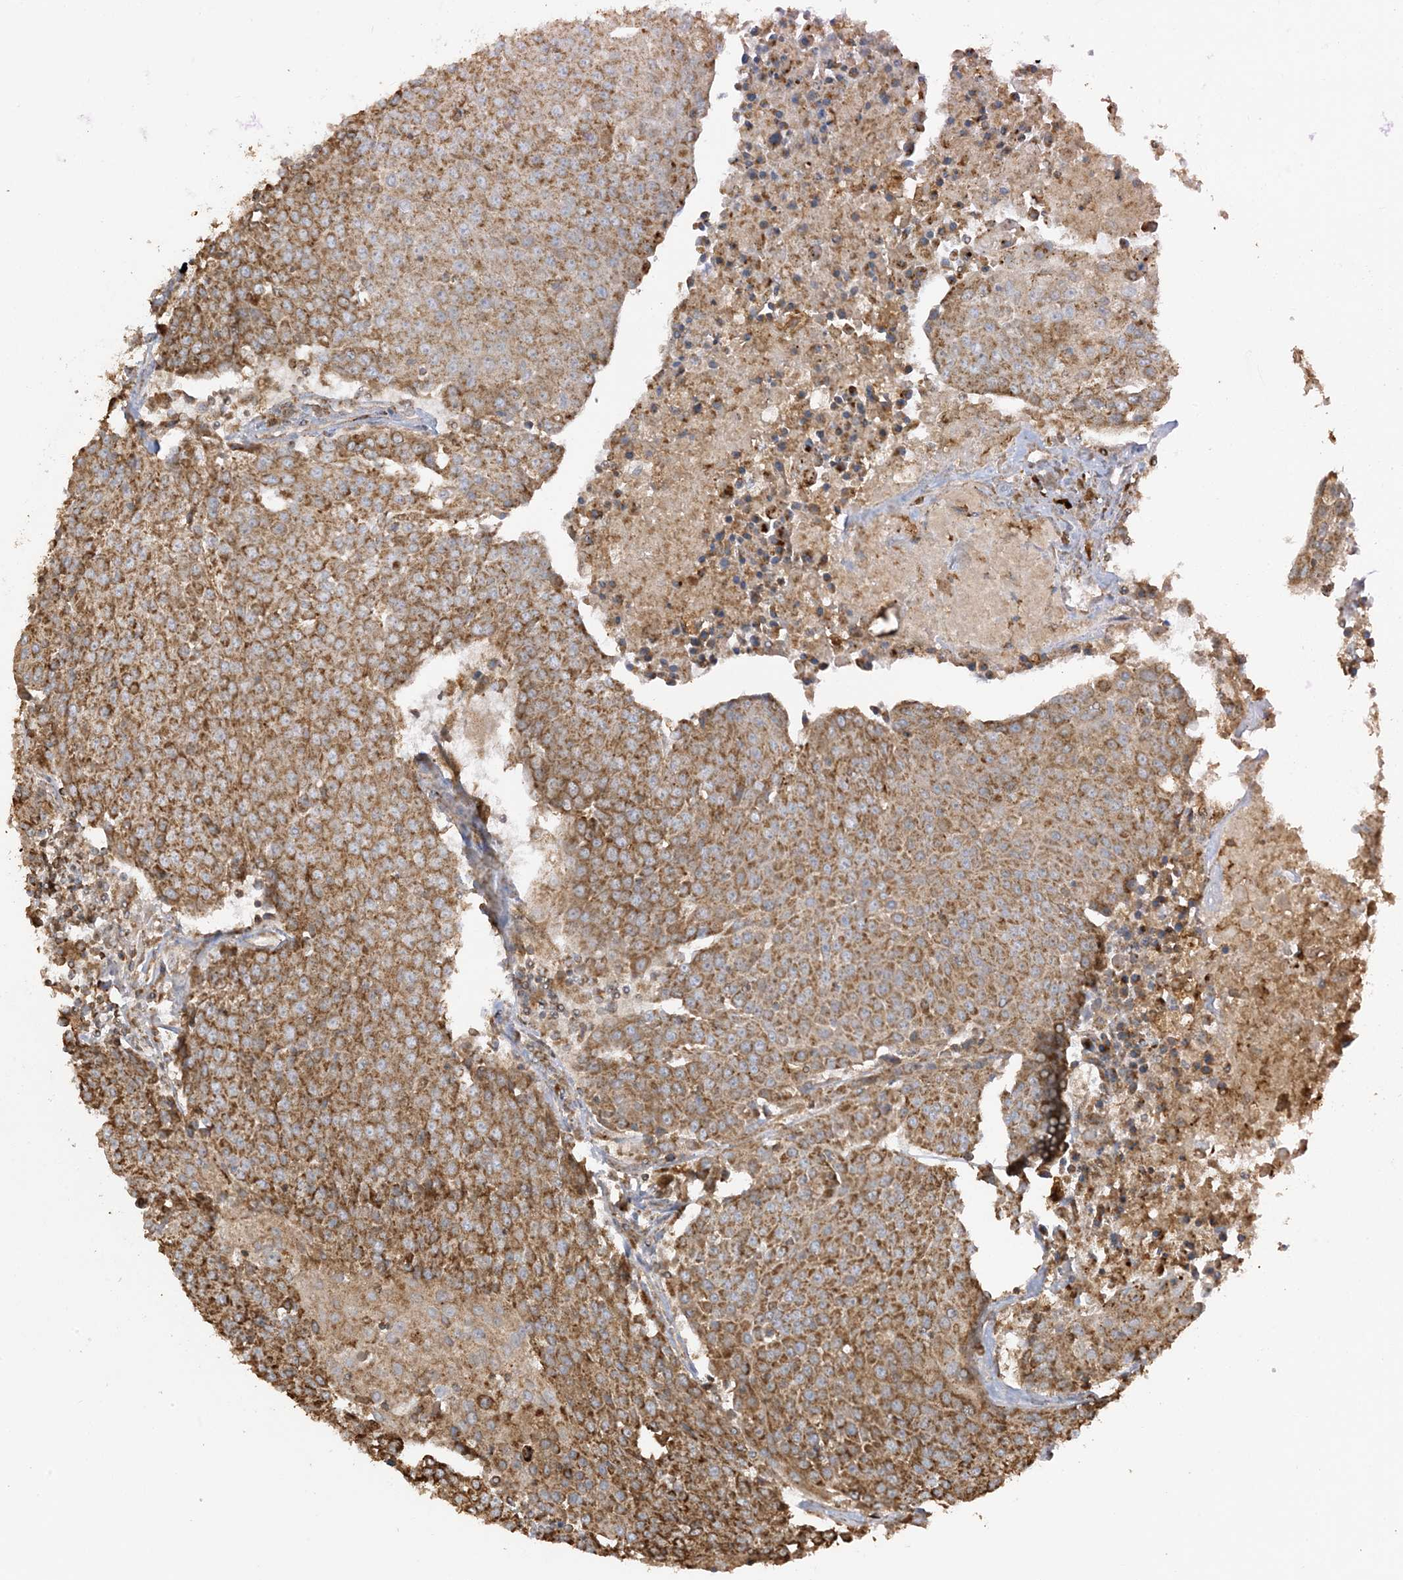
{"staining": {"intensity": "moderate", "quantity": ">75%", "location": "cytoplasmic/membranous"}, "tissue": "urothelial cancer", "cell_type": "Tumor cells", "image_type": "cancer", "snomed": [{"axis": "morphology", "description": "Urothelial carcinoma, High grade"}, {"axis": "topography", "description": "Urinary bladder"}], "caption": "Immunohistochemistry (IHC) image of neoplastic tissue: human urothelial cancer stained using immunohistochemistry (IHC) reveals medium levels of moderate protein expression localized specifically in the cytoplasmic/membranous of tumor cells, appearing as a cytoplasmic/membranous brown color.", "gene": "AGA", "patient": {"sex": "female", "age": 85}}